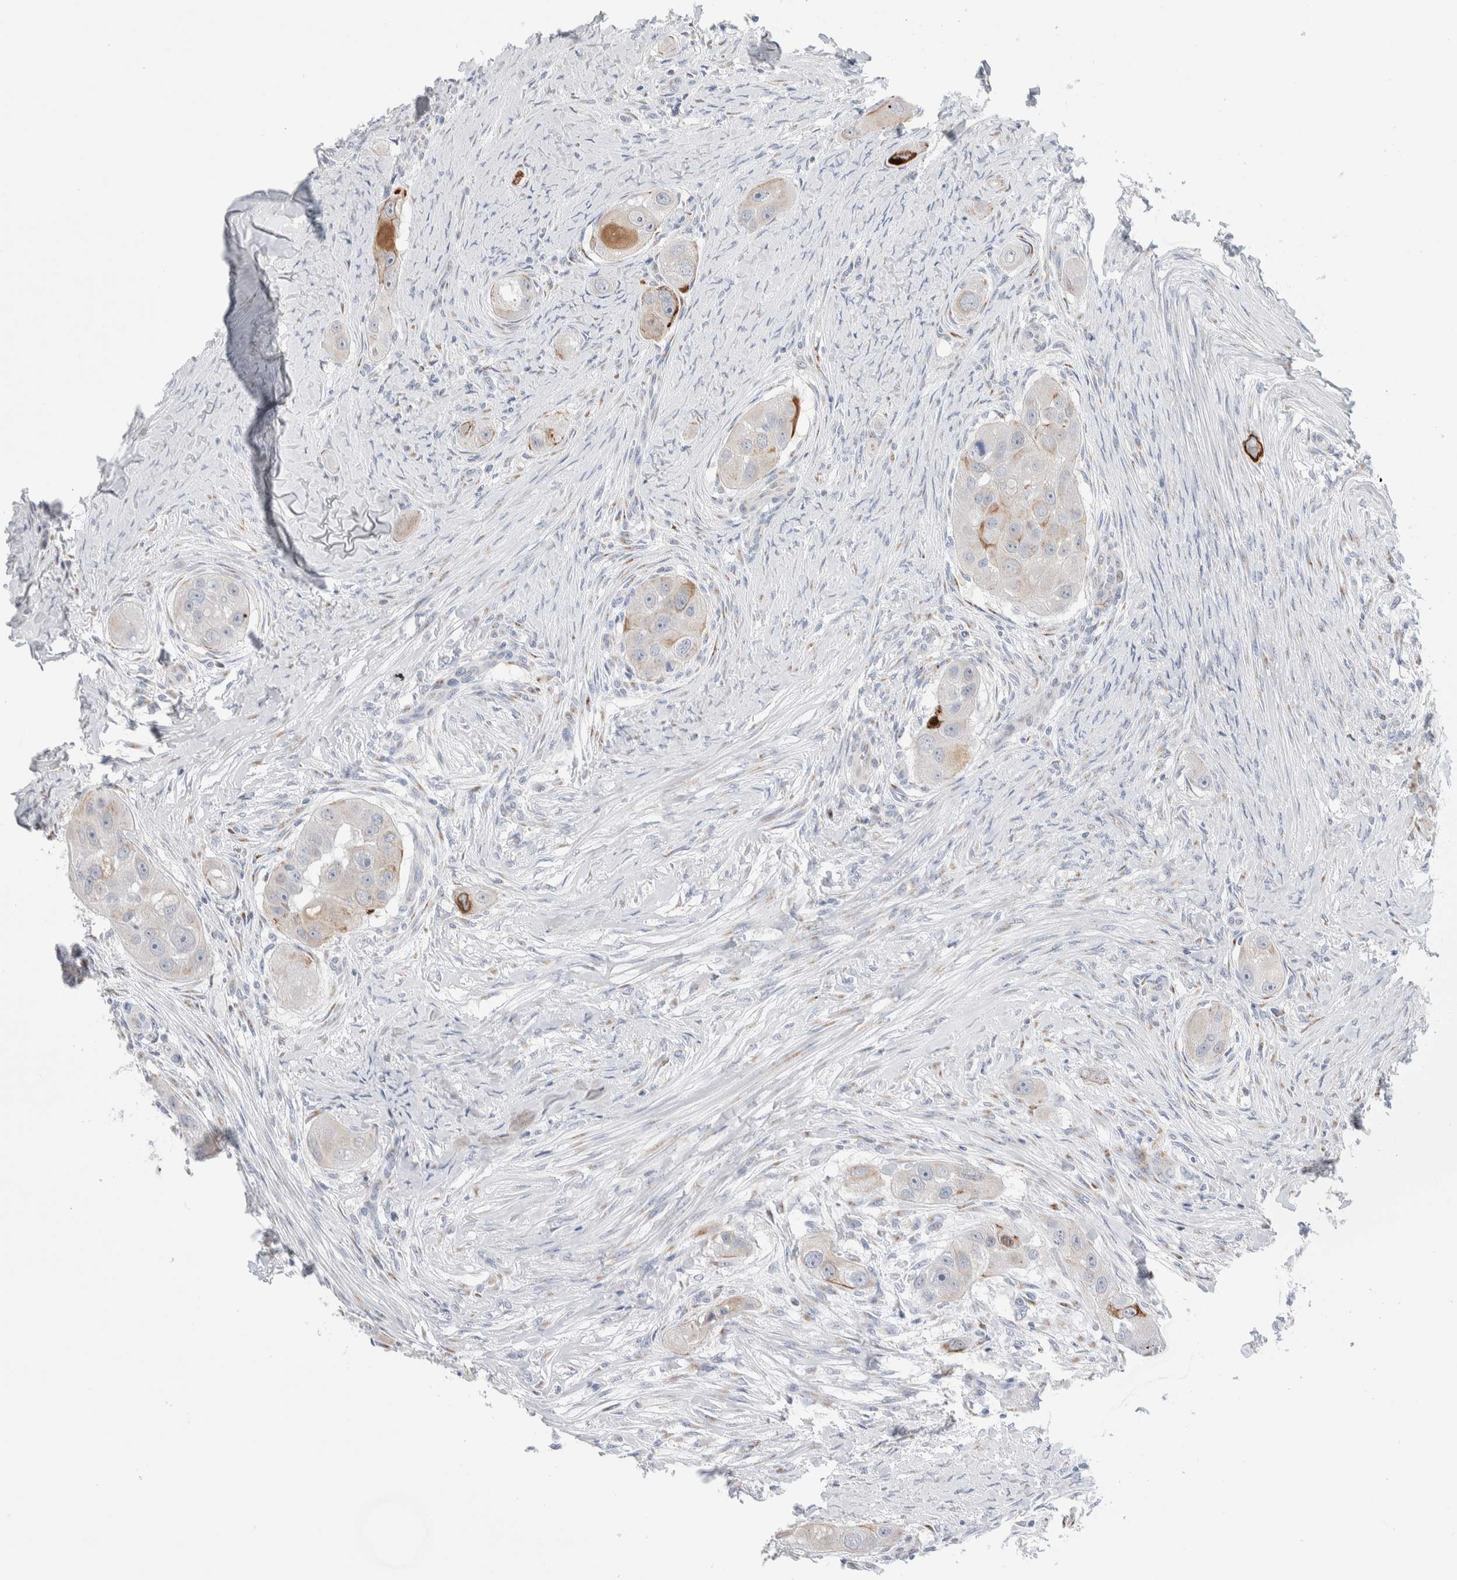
{"staining": {"intensity": "moderate", "quantity": "<25%", "location": "cytoplasmic/membranous"}, "tissue": "head and neck cancer", "cell_type": "Tumor cells", "image_type": "cancer", "snomed": [{"axis": "morphology", "description": "Normal tissue, NOS"}, {"axis": "morphology", "description": "Squamous cell carcinoma, NOS"}, {"axis": "topography", "description": "Skeletal muscle"}, {"axis": "topography", "description": "Head-Neck"}], "caption": "Immunohistochemical staining of head and neck squamous cell carcinoma displays moderate cytoplasmic/membranous protein staining in about <25% of tumor cells. The staining is performed using DAB (3,3'-diaminobenzidine) brown chromogen to label protein expression. The nuclei are counter-stained blue using hematoxylin.", "gene": "C1orf112", "patient": {"sex": "male", "age": 51}}